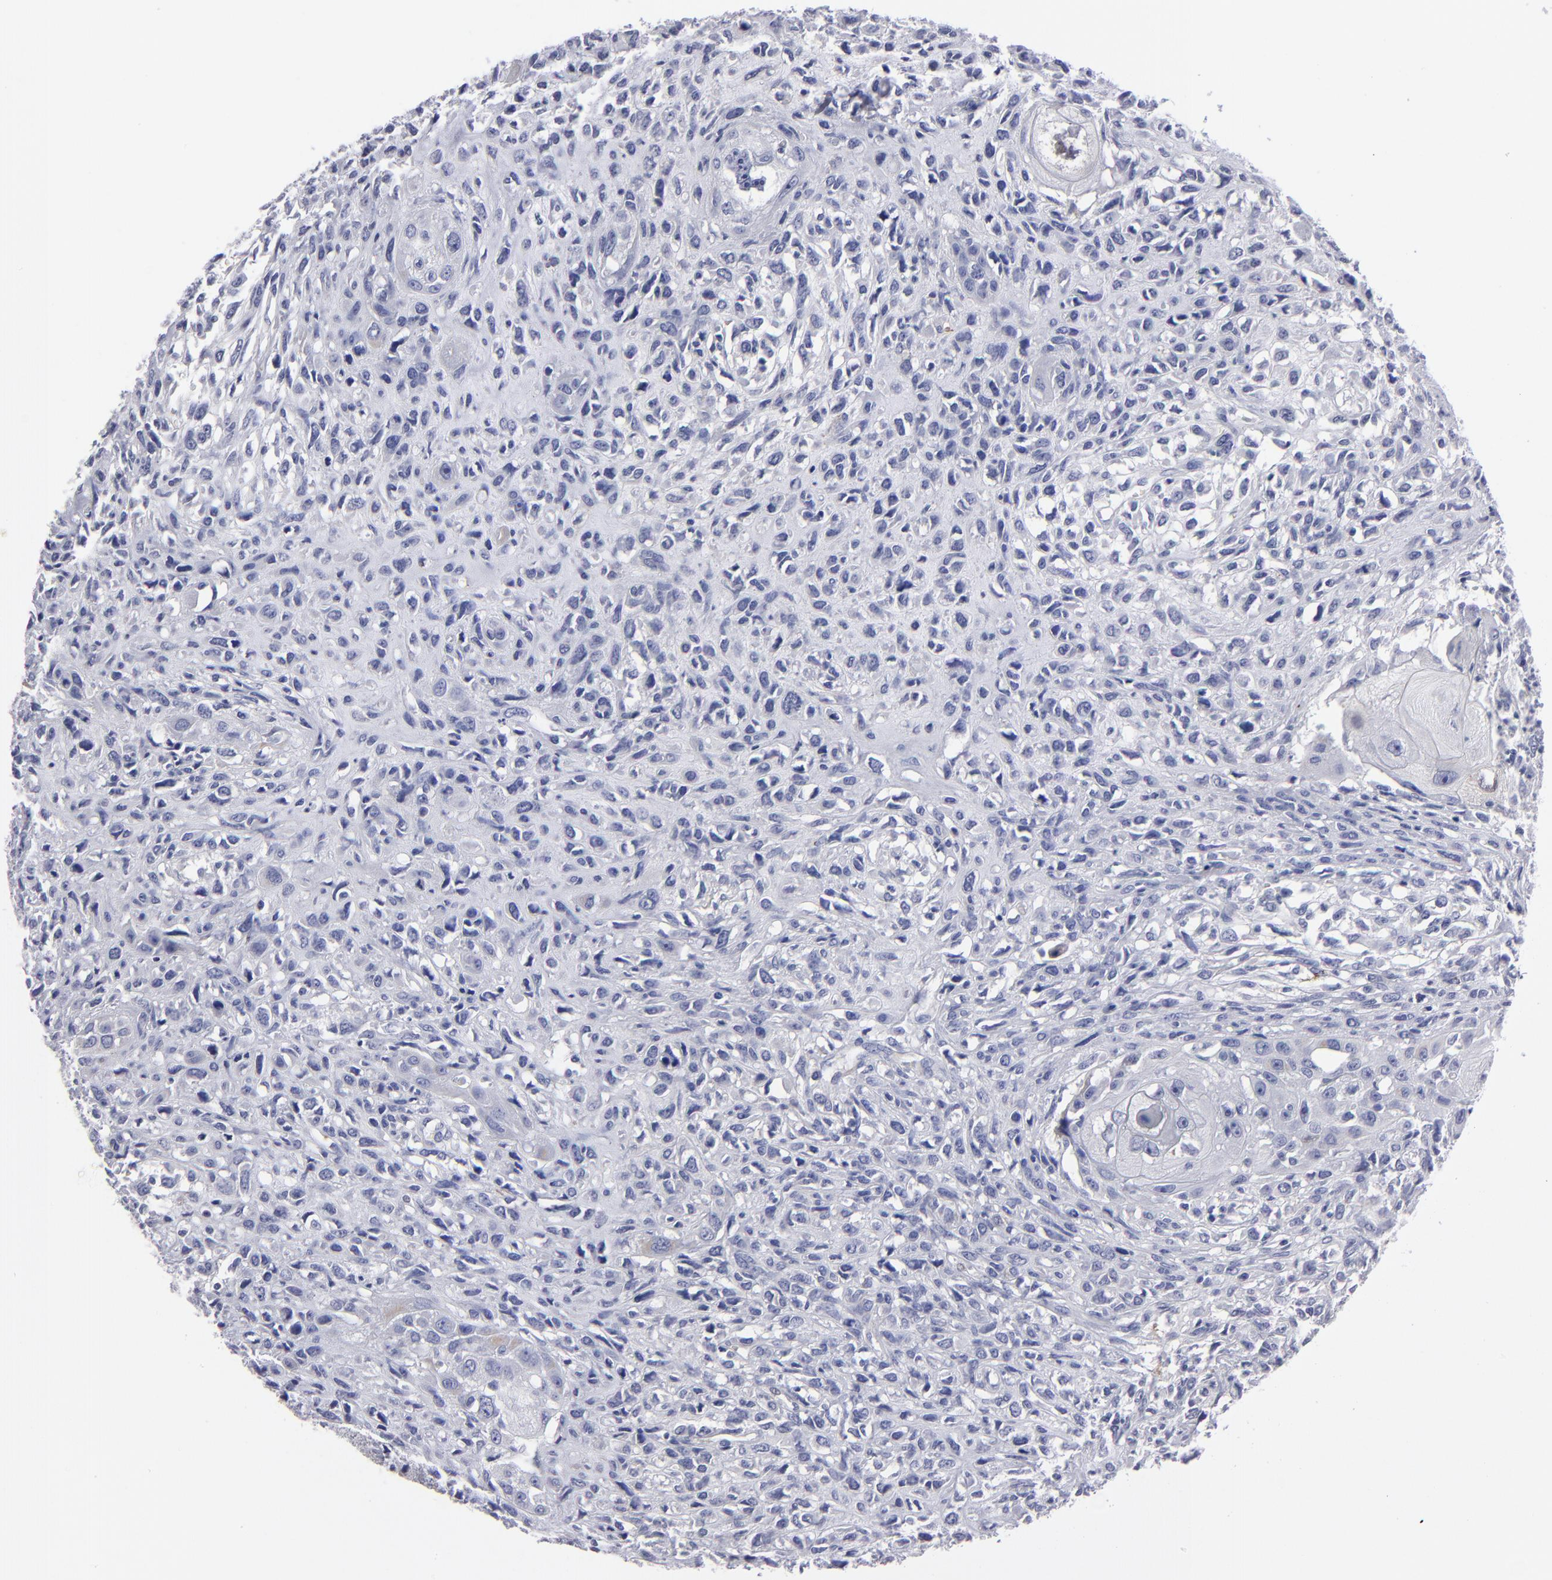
{"staining": {"intensity": "negative", "quantity": "none", "location": "none"}, "tissue": "head and neck cancer", "cell_type": "Tumor cells", "image_type": "cancer", "snomed": [{"axis": "morphology", "description": "Neoplasm, malignant, NOS"}, {"axis": "topography", "description": "Salivary gland"}, {"axis": "topography", "description": "Head-Neck"}], "caption": "A histopathology image of human head and neck cancer (malignant neoplasm) is negative for staining in tumor cells.", "gene": "CADM3", "patient": {"sex": "male", "age": 43}}